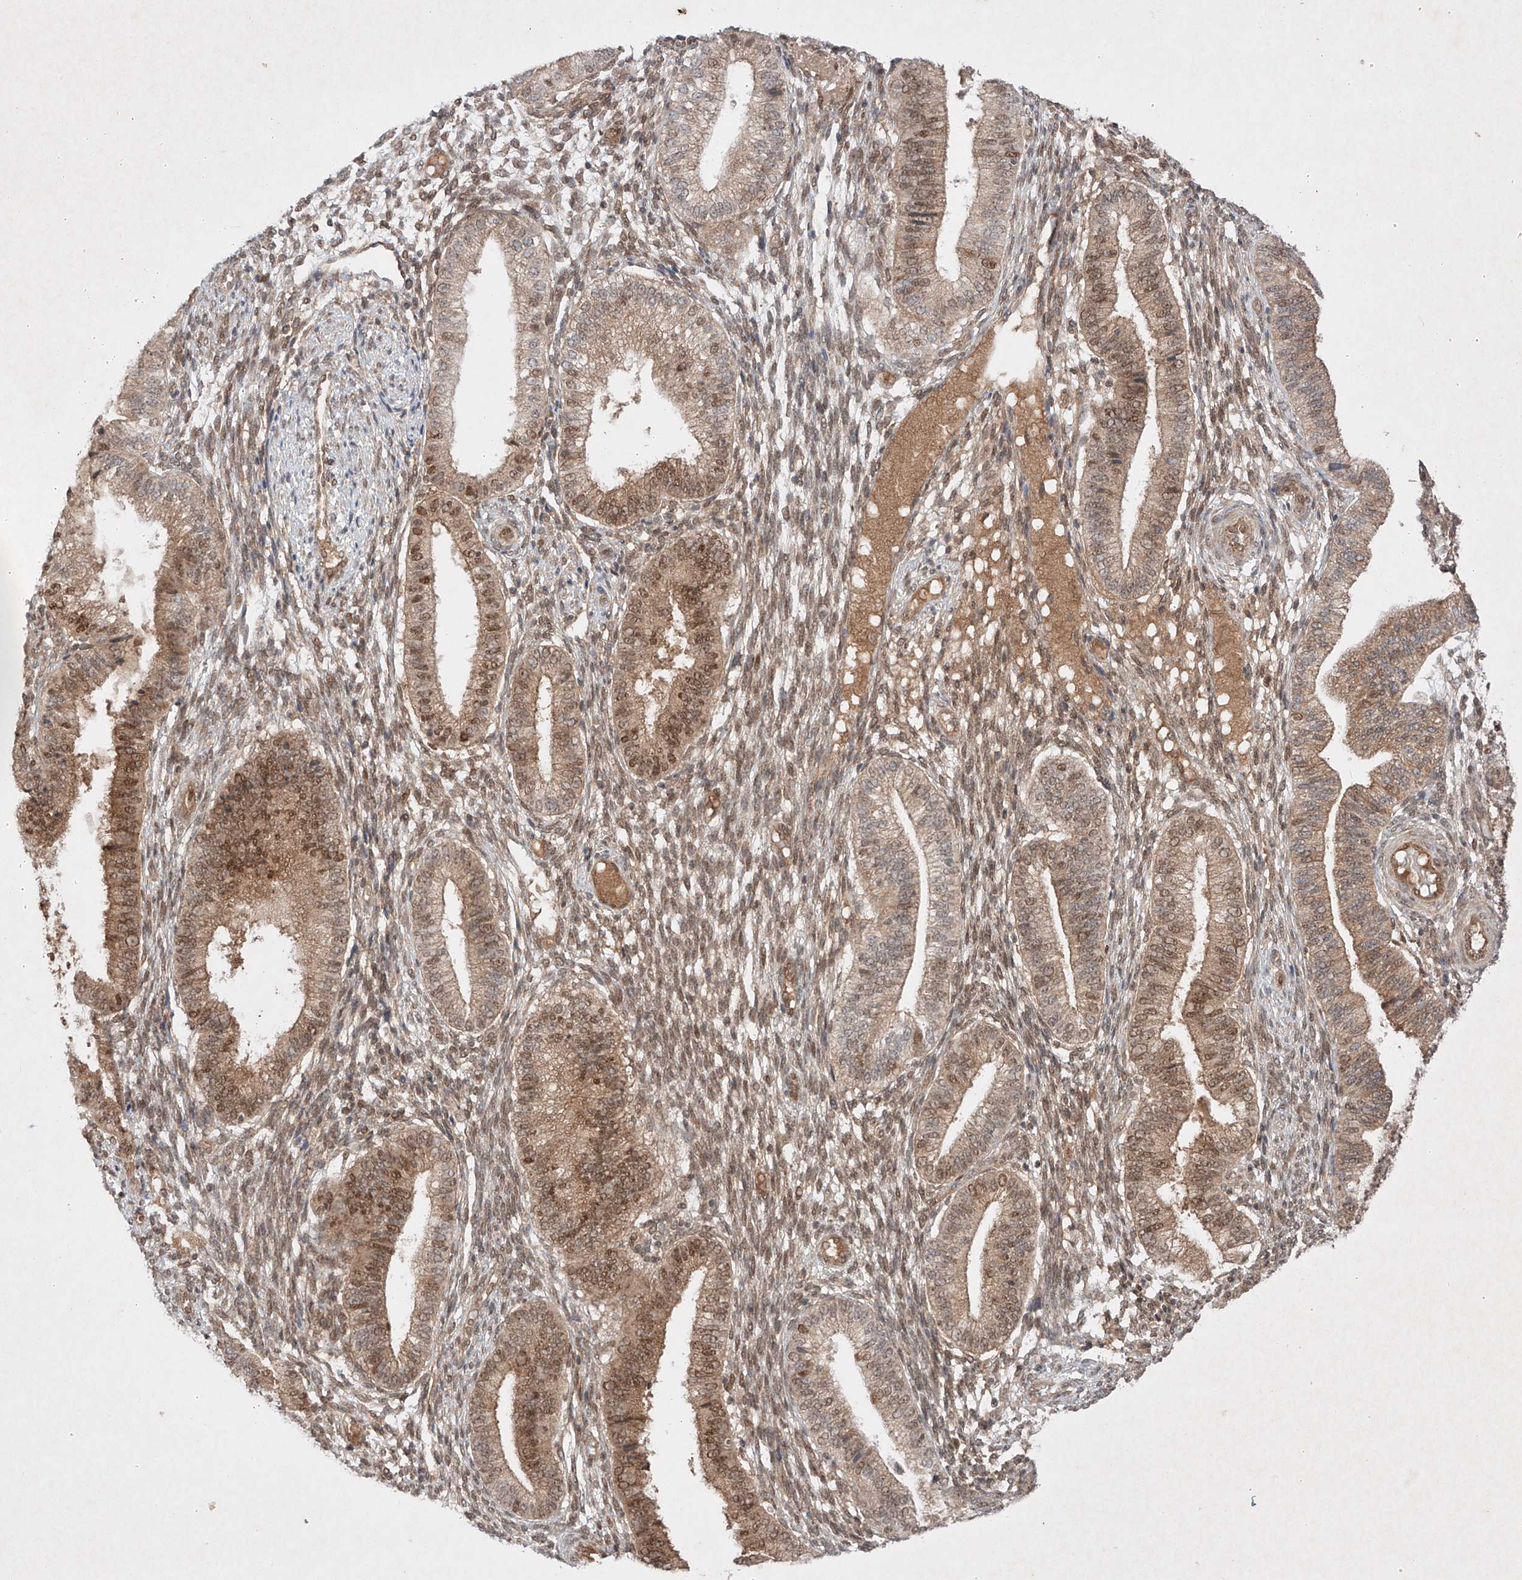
{"staining": {"intensity": "moderate", "quantity": "25%-75%", "location": "cytoplasmic/membranous,nuclear"}, "tissue": "endometrium", "cell_type": "Cells in endometrial stroma", "image_type": "normal", "snomed": [{"axis": "morphology", "description": "Normal tissue, NOS"}, {"axis": "topography", "description": "Endometrium"}], "caption": "Benign endometrium exhibits moderate cytoplasmic/membranous,nuclear positivity in about 25%-75% of cells in endometrial stroma The staining was performed using DAB to visualize the protein expression in brown, while the nuclei were stained in blue with hematoxylin (Magnification: 20x)..", "gene": "RNF31", "patient": {"sex": "female", "age": 39}}